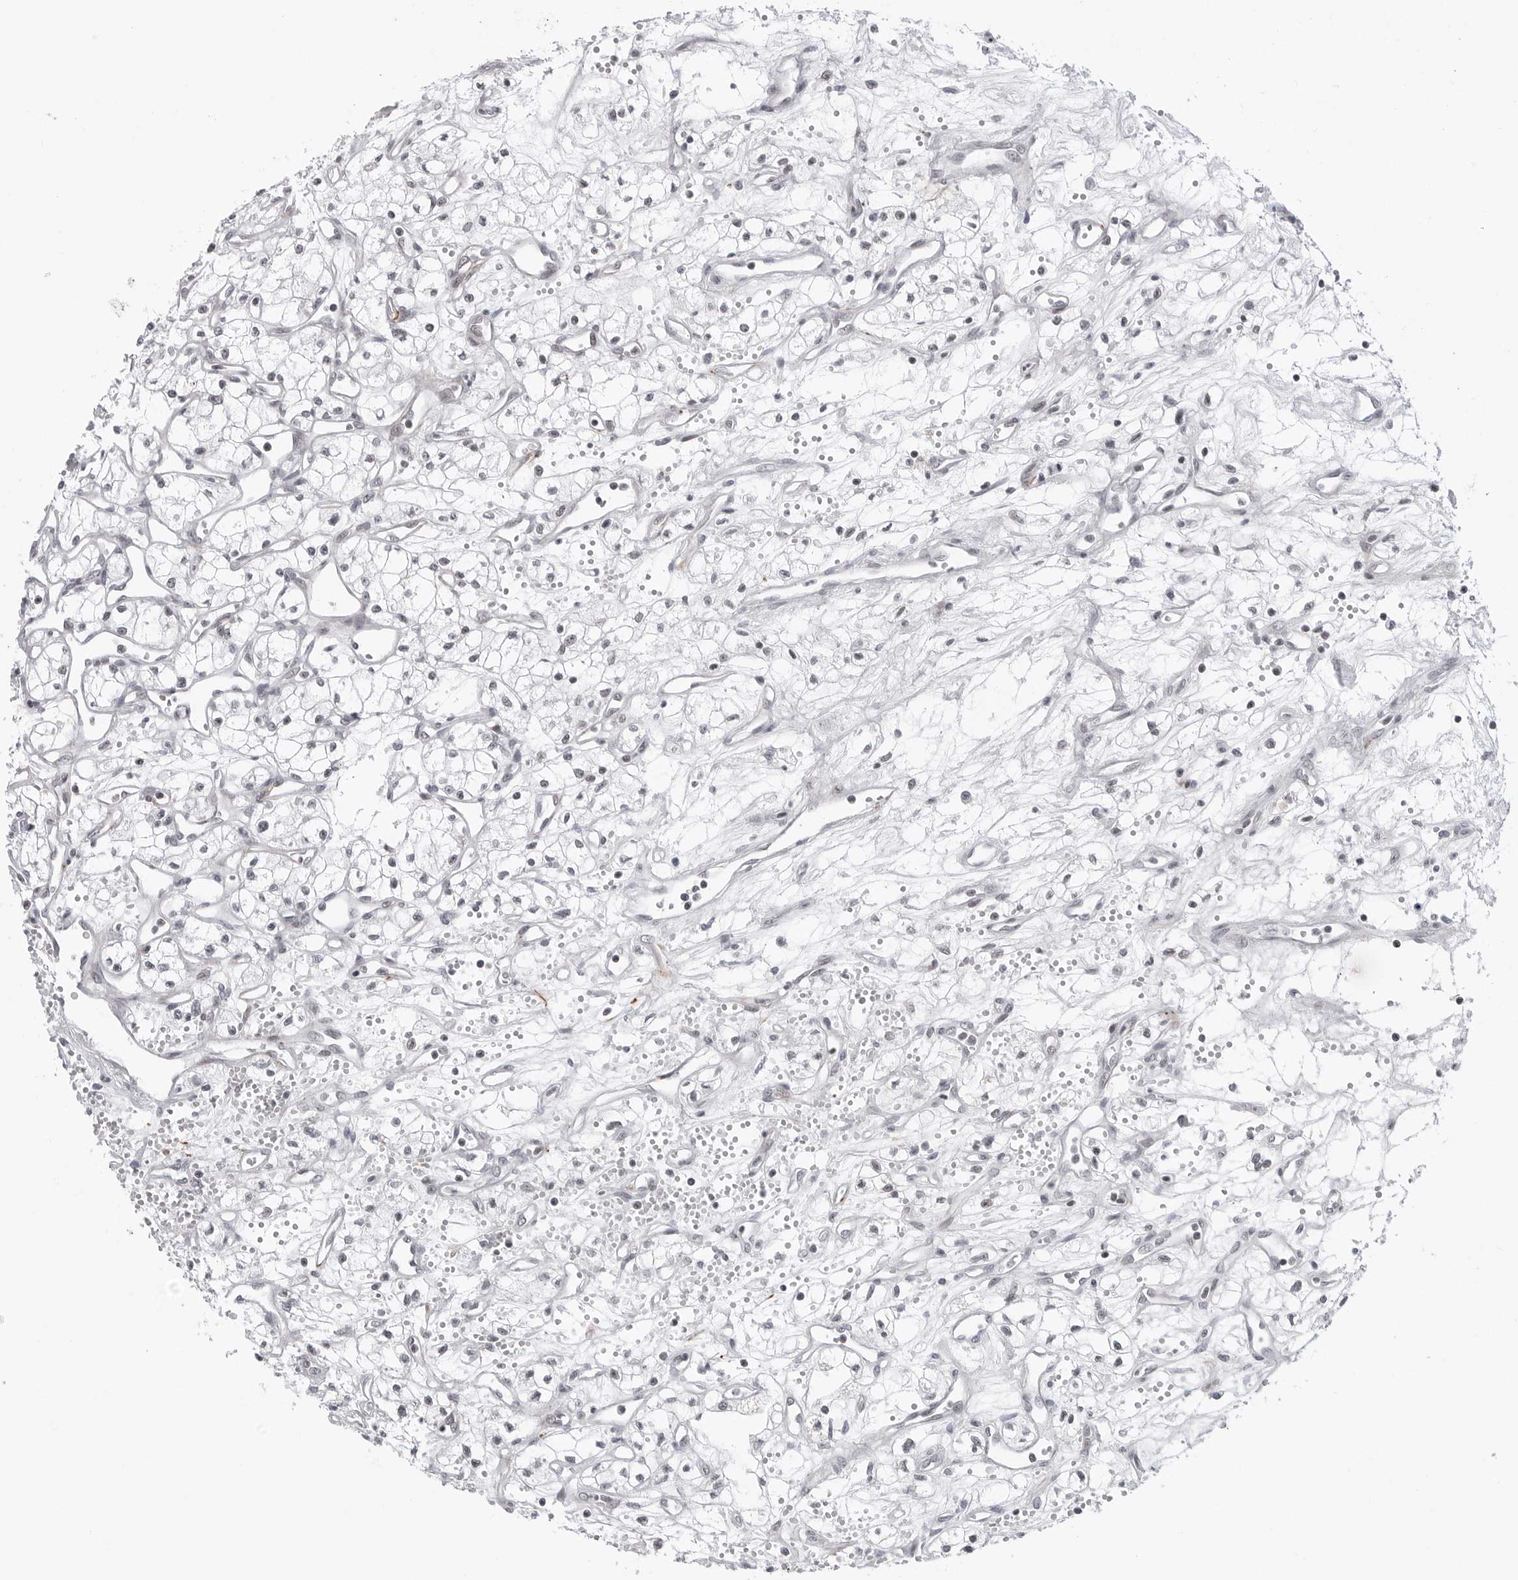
{"staining": {"intensity": "negative", "quantity": "none", "location": "none"}, "tissue": "renal cancer", "cell_type": "Tumor cells", "image_type": "cancer", "snomed": [{"axis": "morphology", "description": "Adenocarcinoma, NOS"}, {"axis": "topography", "description": "Kidney"}], "caption": "Immunohistochemical staining of renal cancer (adenocarcinoma) demonstrates no significant expression in tumor cells.", "gene": "TRIM66", "patient": {"sex": "male", "age": 59}}